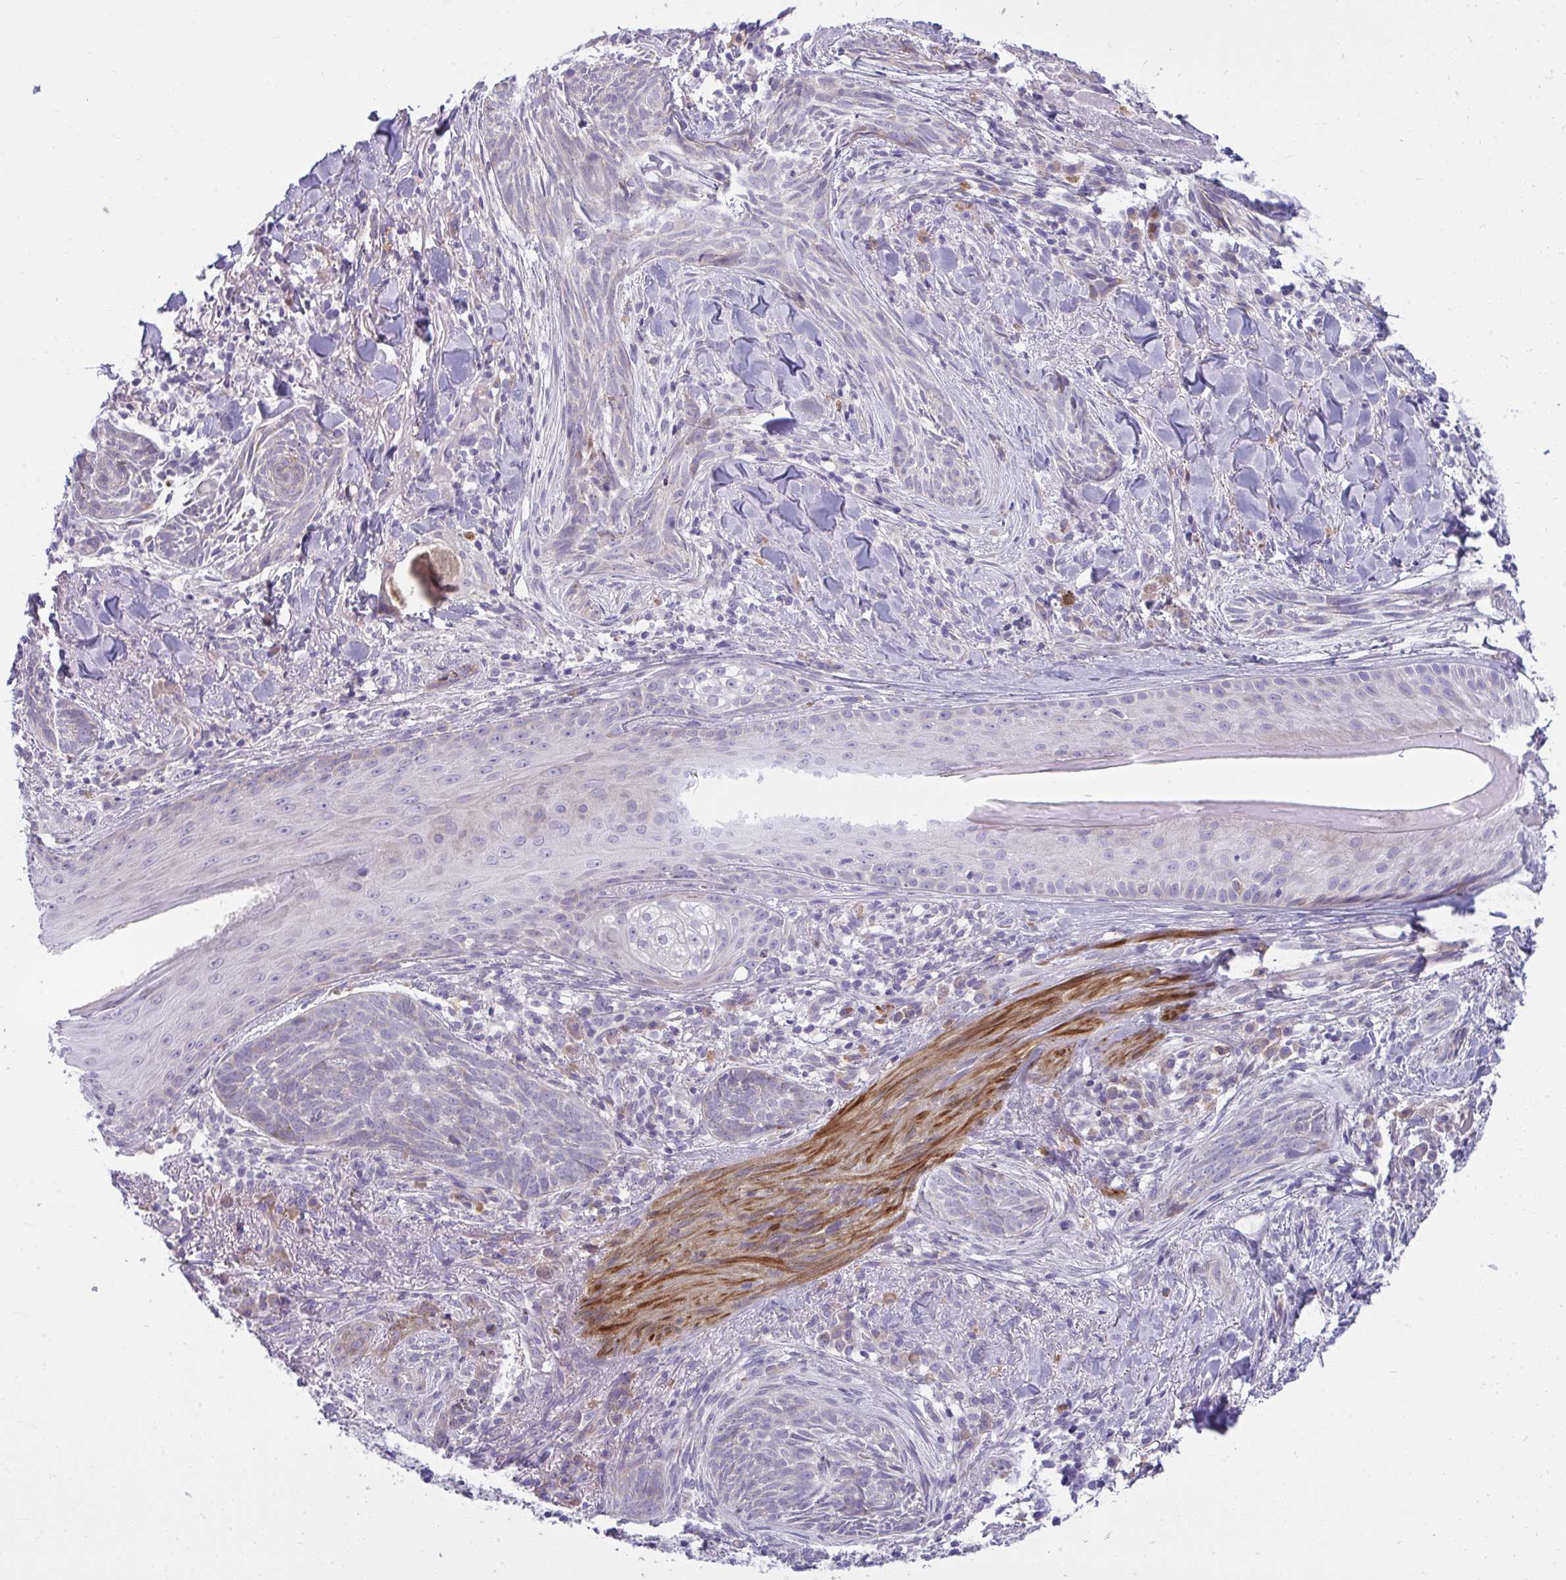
{"staining": {"intensity": "negative", "quantity": "none", "location": "none"}, "tissue": "skin cancer", "cell_type": "Tumor cells", "image_type": "cancer", "snomed": [{"axis": "morphology", "description": "Basal cell carcinoma"}, {"axis": "topography", "description": "Skin"}], "caption": "Tumor cells are negative for protein expression in human skin cancer (basal cell carcinoma).", "gene": "PIGZ", "patient": {"sex": "female", "age": 93}}